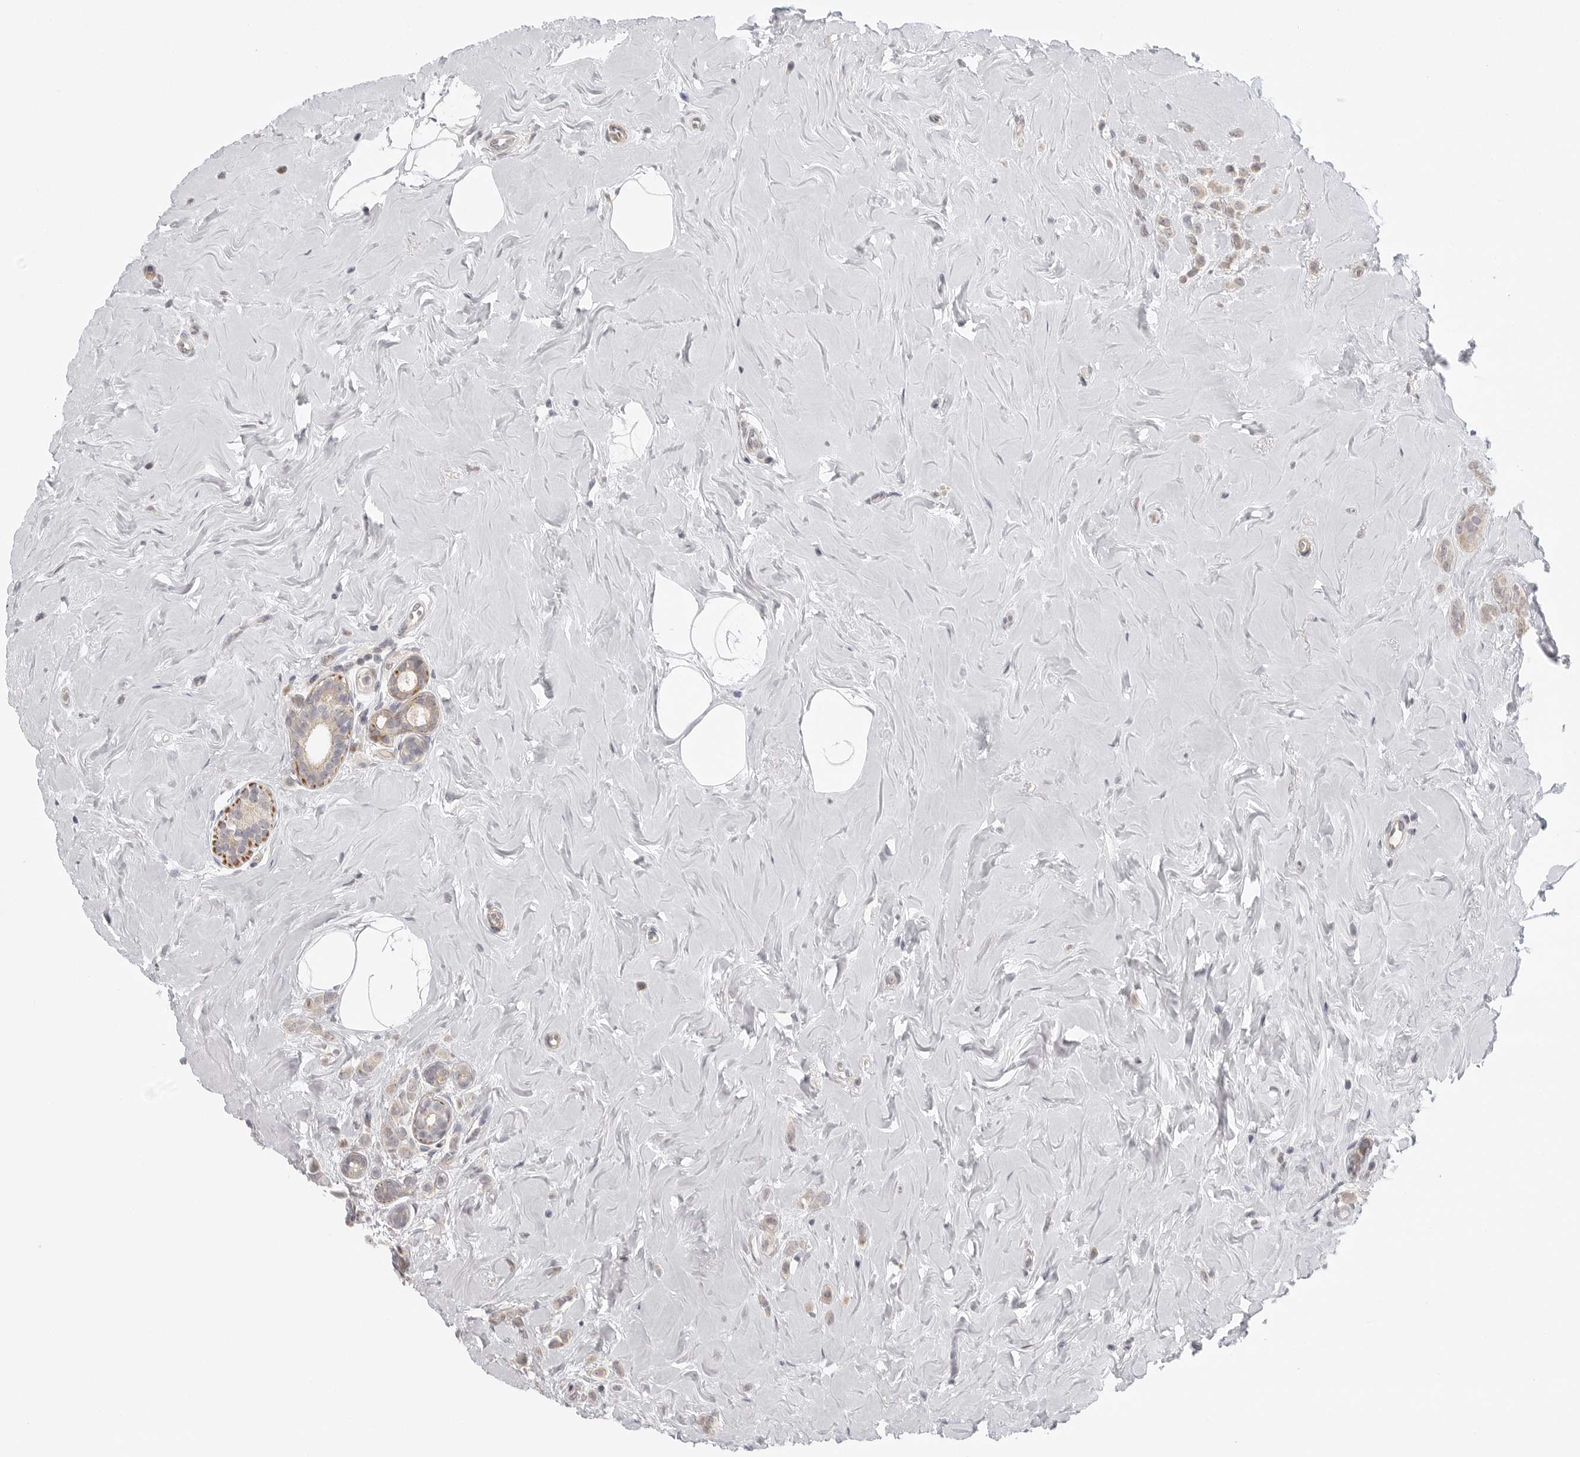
{"staining": {"intensity": "weak", "quantity": "25%-75%", "location": "cytoplasmic/membranous"}, "tissue": "breast cancer", "cell_type": "Tumor cells", "image_type": "cancer", "snomed": [{"axis": "morphology", "description": "Lobular carcinoma"}, {"axis": "topography", "description": "Breast"}], "caption": "Lobular carcinoma (breast) stained for a protein exhibits weak cytoplasmic/membranous positivity in tumor cells.", "gene": "CCPG1", "patient": {"sex": "female", "age": 47}}